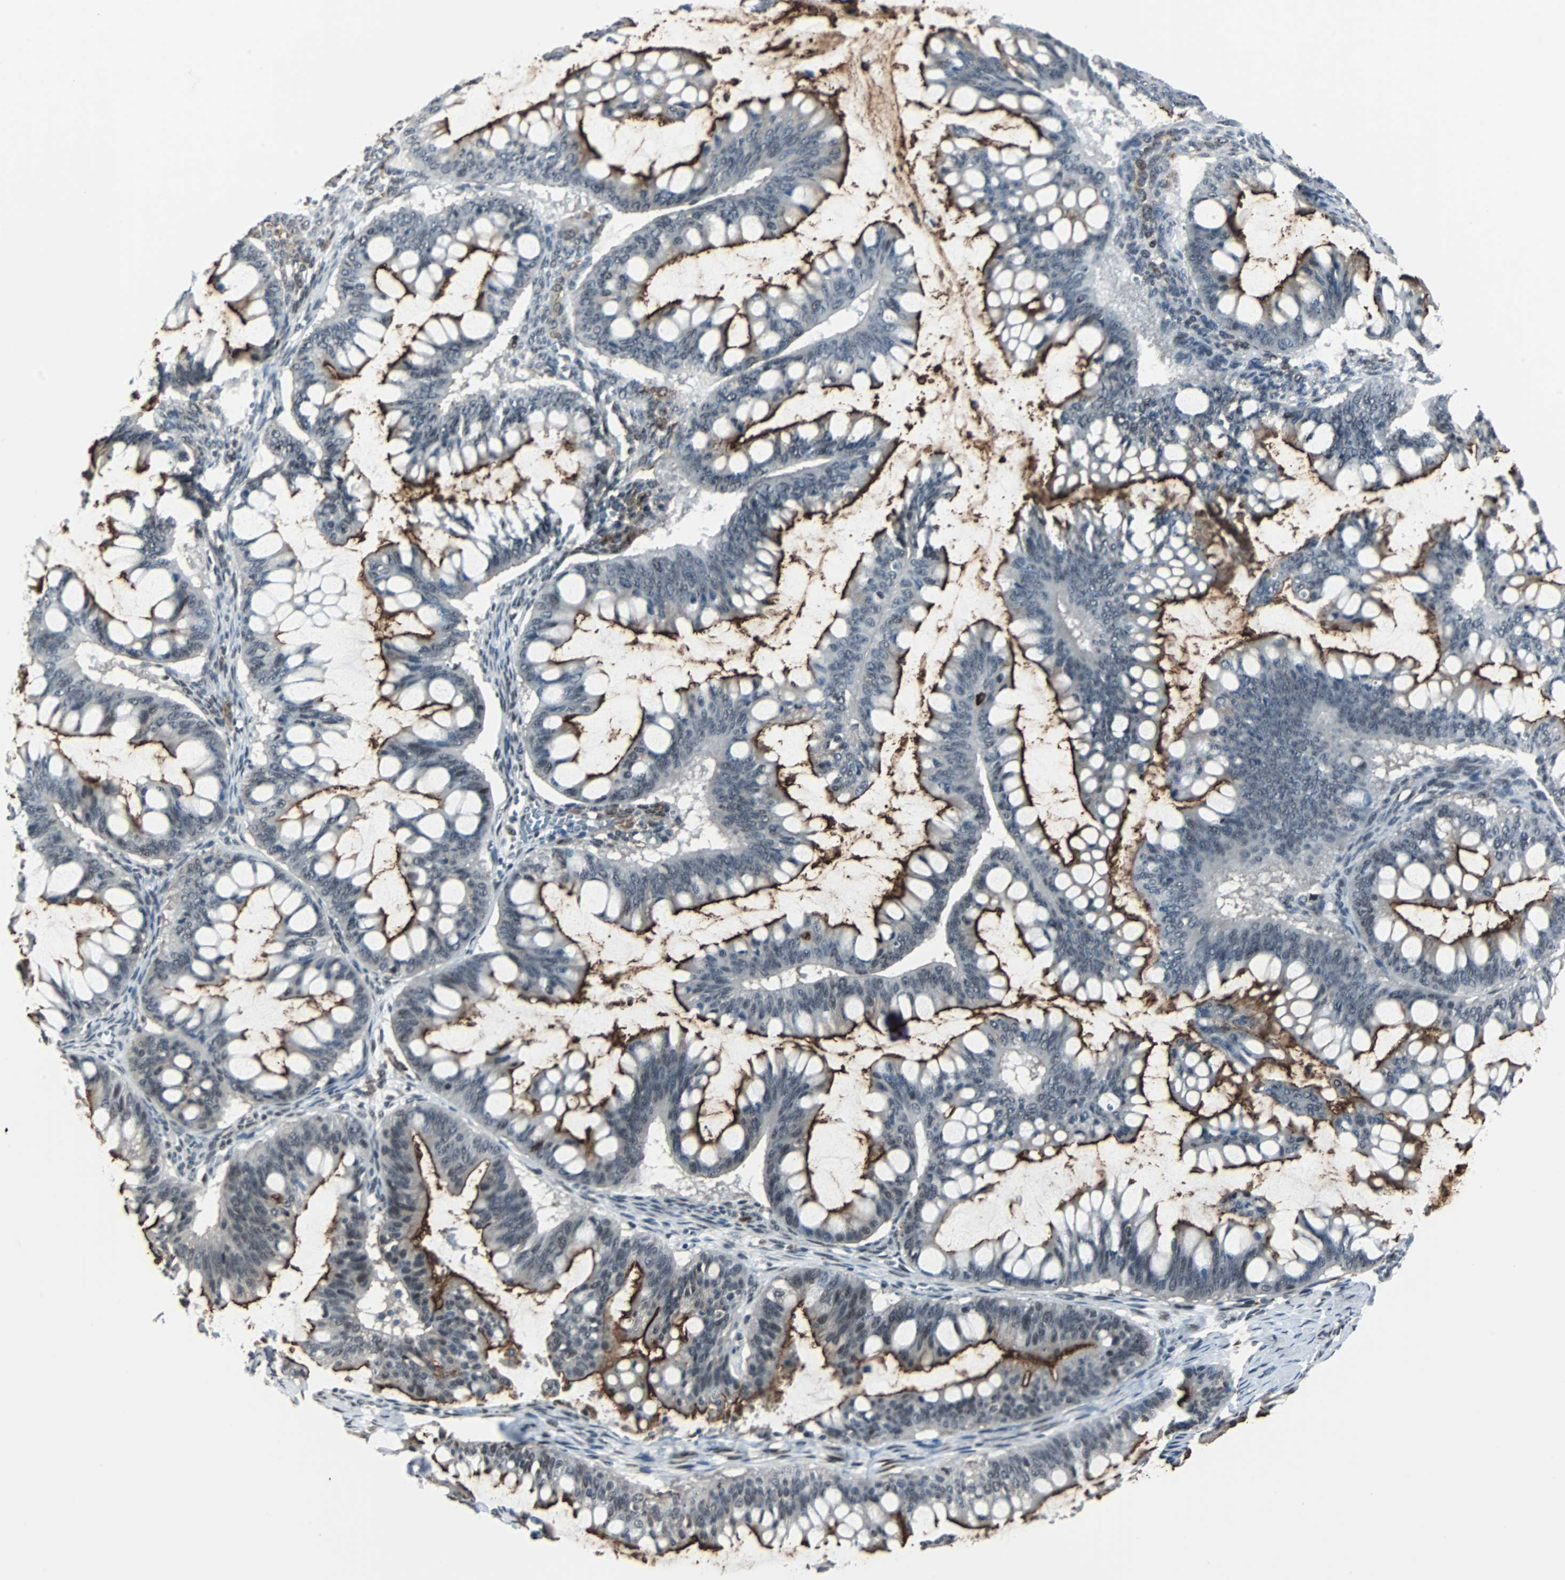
{"staining": {"intensity": "strong", "quantity": ">75%", "location": "cytoplasmic/membranous"}, "tissue": "ovarian cancer", "cell_type": "Tumor cells", "image_type": "cancer", "snomed": [{"axis": "morphology", "description": "Cystadenocarcinoma, mucinous, NOS"}, {"axis": "topography", "description": "Ovary"}], "caption": "Ovarian cancer (mucinous cystadenocarcinoma) was stained to show a protein in brown. There is high levels of strong cytoplasmic/membranous positivity in about >75% of tumor cells.", "gene": "MKX", "patient": {"sex": "female", "age": 73}}